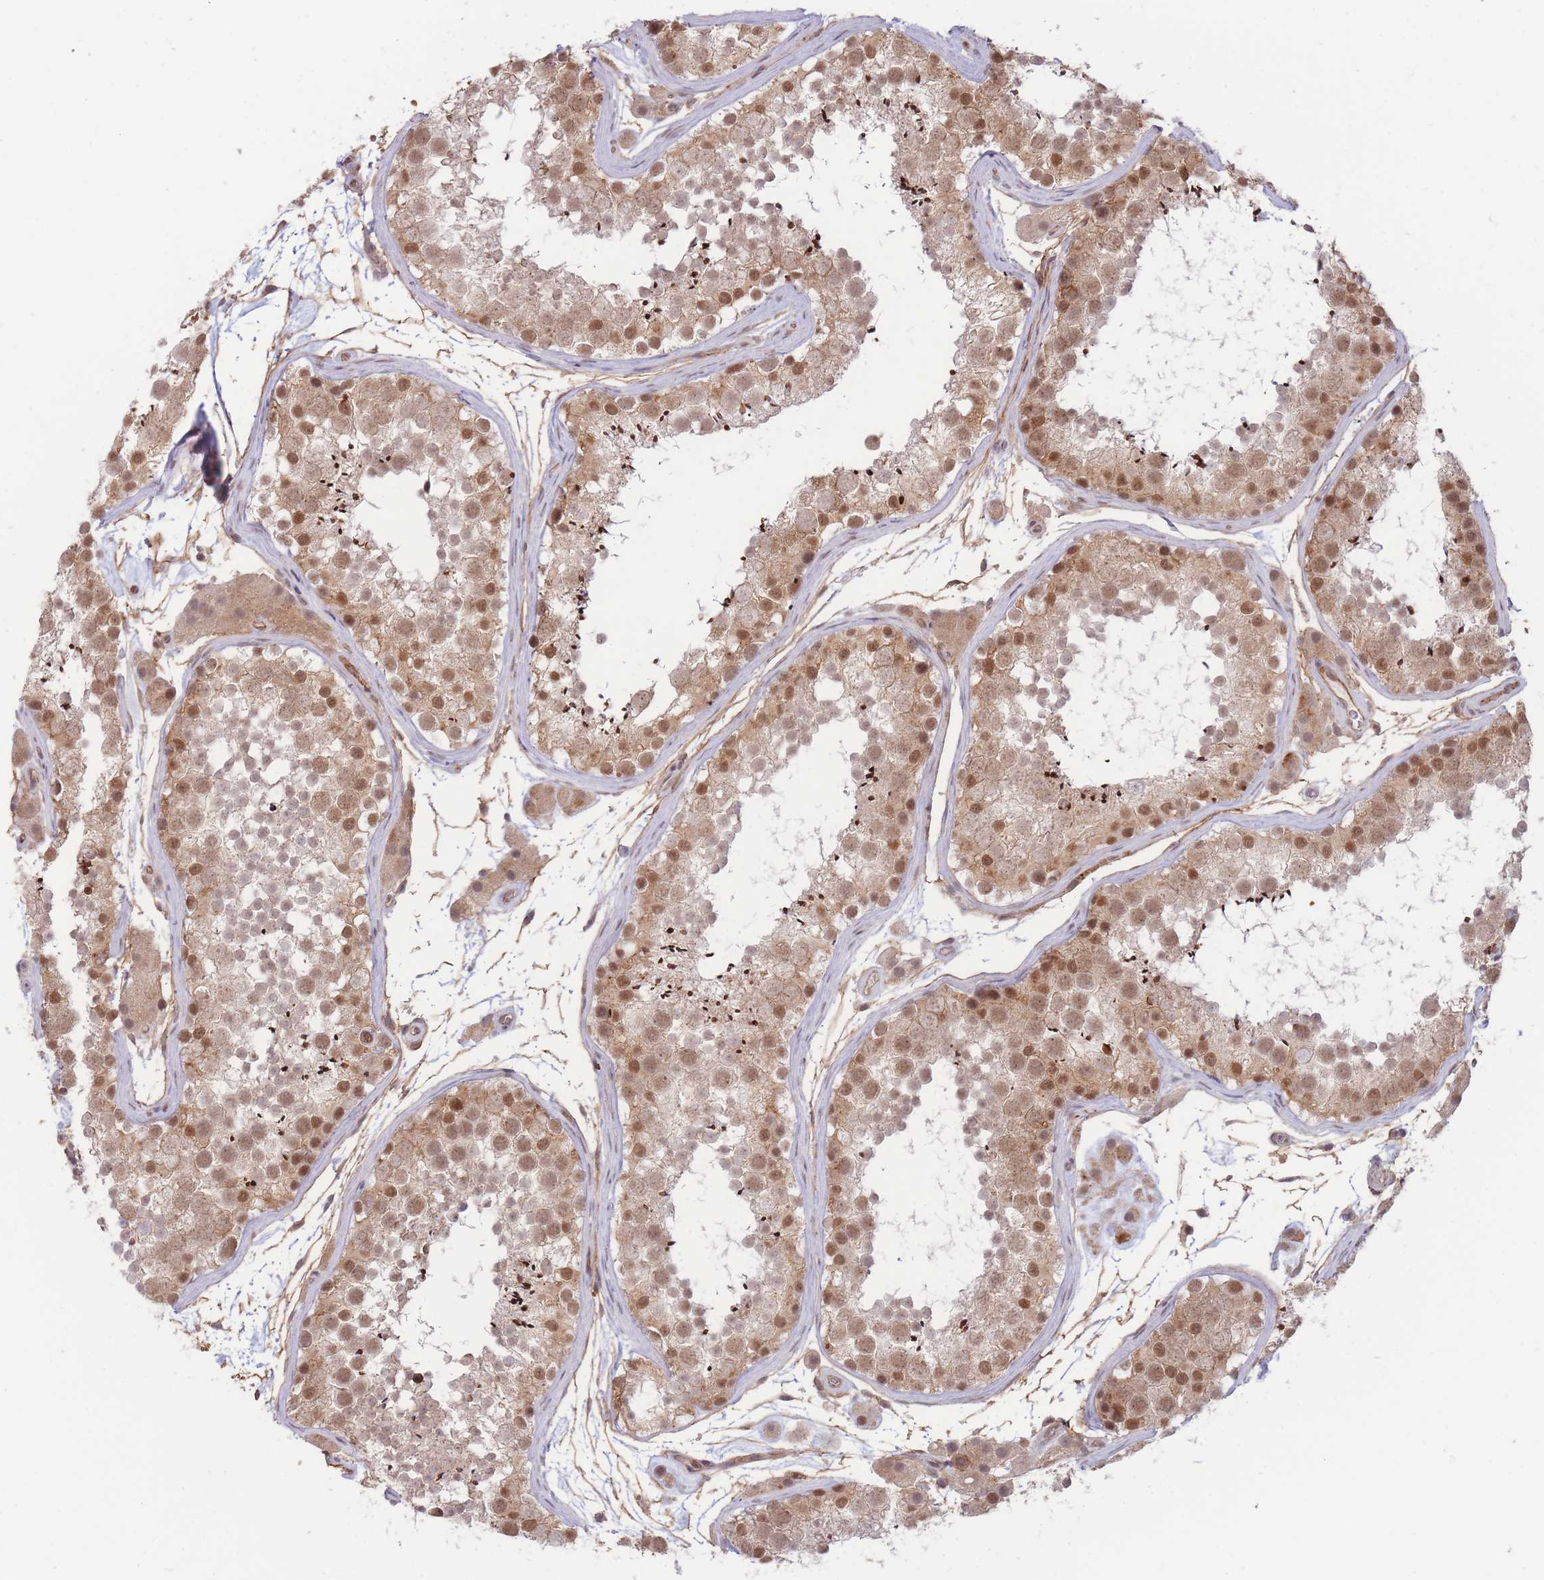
{"staining": {"intensity": "moderate", "quantity": ">75%", "location": "cytoplasmic/membranous,nuclear"}, "tissue": "testis", "cell_type": "Cells in seminiferous ducts", "image_type": "normal", "snomed": [{"axis": "morphology", "description": "Normal tissue, NOS"}, {"axis": "topography", "description": "Testis"}], "caption": "A brown stain highlights moderate cytoplasmic/membranous,nuclear positivity of a protein in cells in seminiferous ducts of benign human testis. (IHC, brightfield microscopy, high magnification).", "gene": "BOD1L1", "patient": {"sex": "male", "age": 41}}